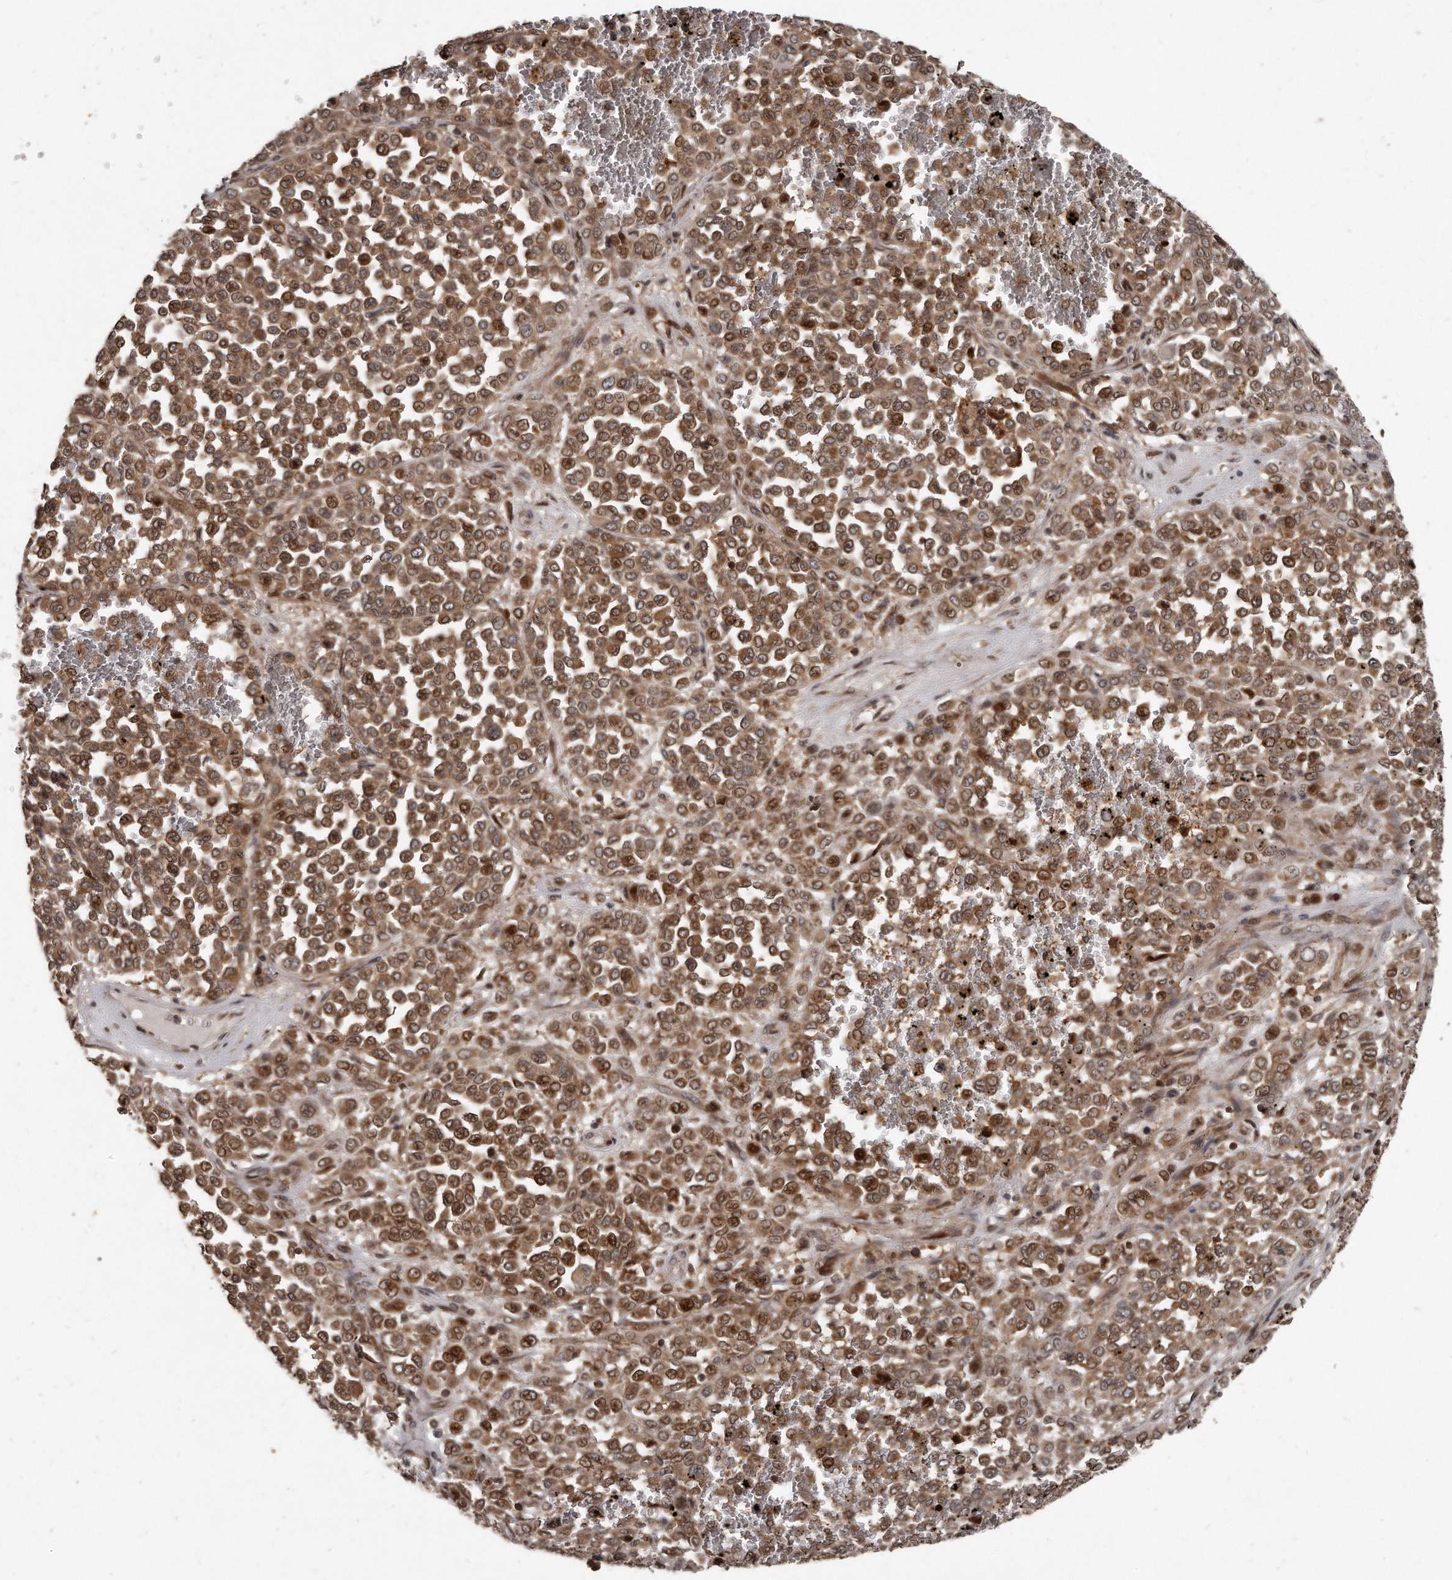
{"staining": {"intensity": "moderate", "quantity": ">75%", "location": "cytoplasmic/membranous,nuclear"}, "tissue": "melanoma", "cell_type": "Tumor cells", "image_type": "cancer", "snomed": [{"axis": "morphology", "description": "Malignant melanoma, Metastatic site"}, {"axis": "topography", "description": "Pancreas"}], "caption": "The image reveals staining of malignant melanoma (metastatic site), revealing moderate cytoplasmic/membranous and nuclear protein expression (brown color) within tumor cells.", "gene": "GCH1", "patient": {"sex": "female", "age": 30}}